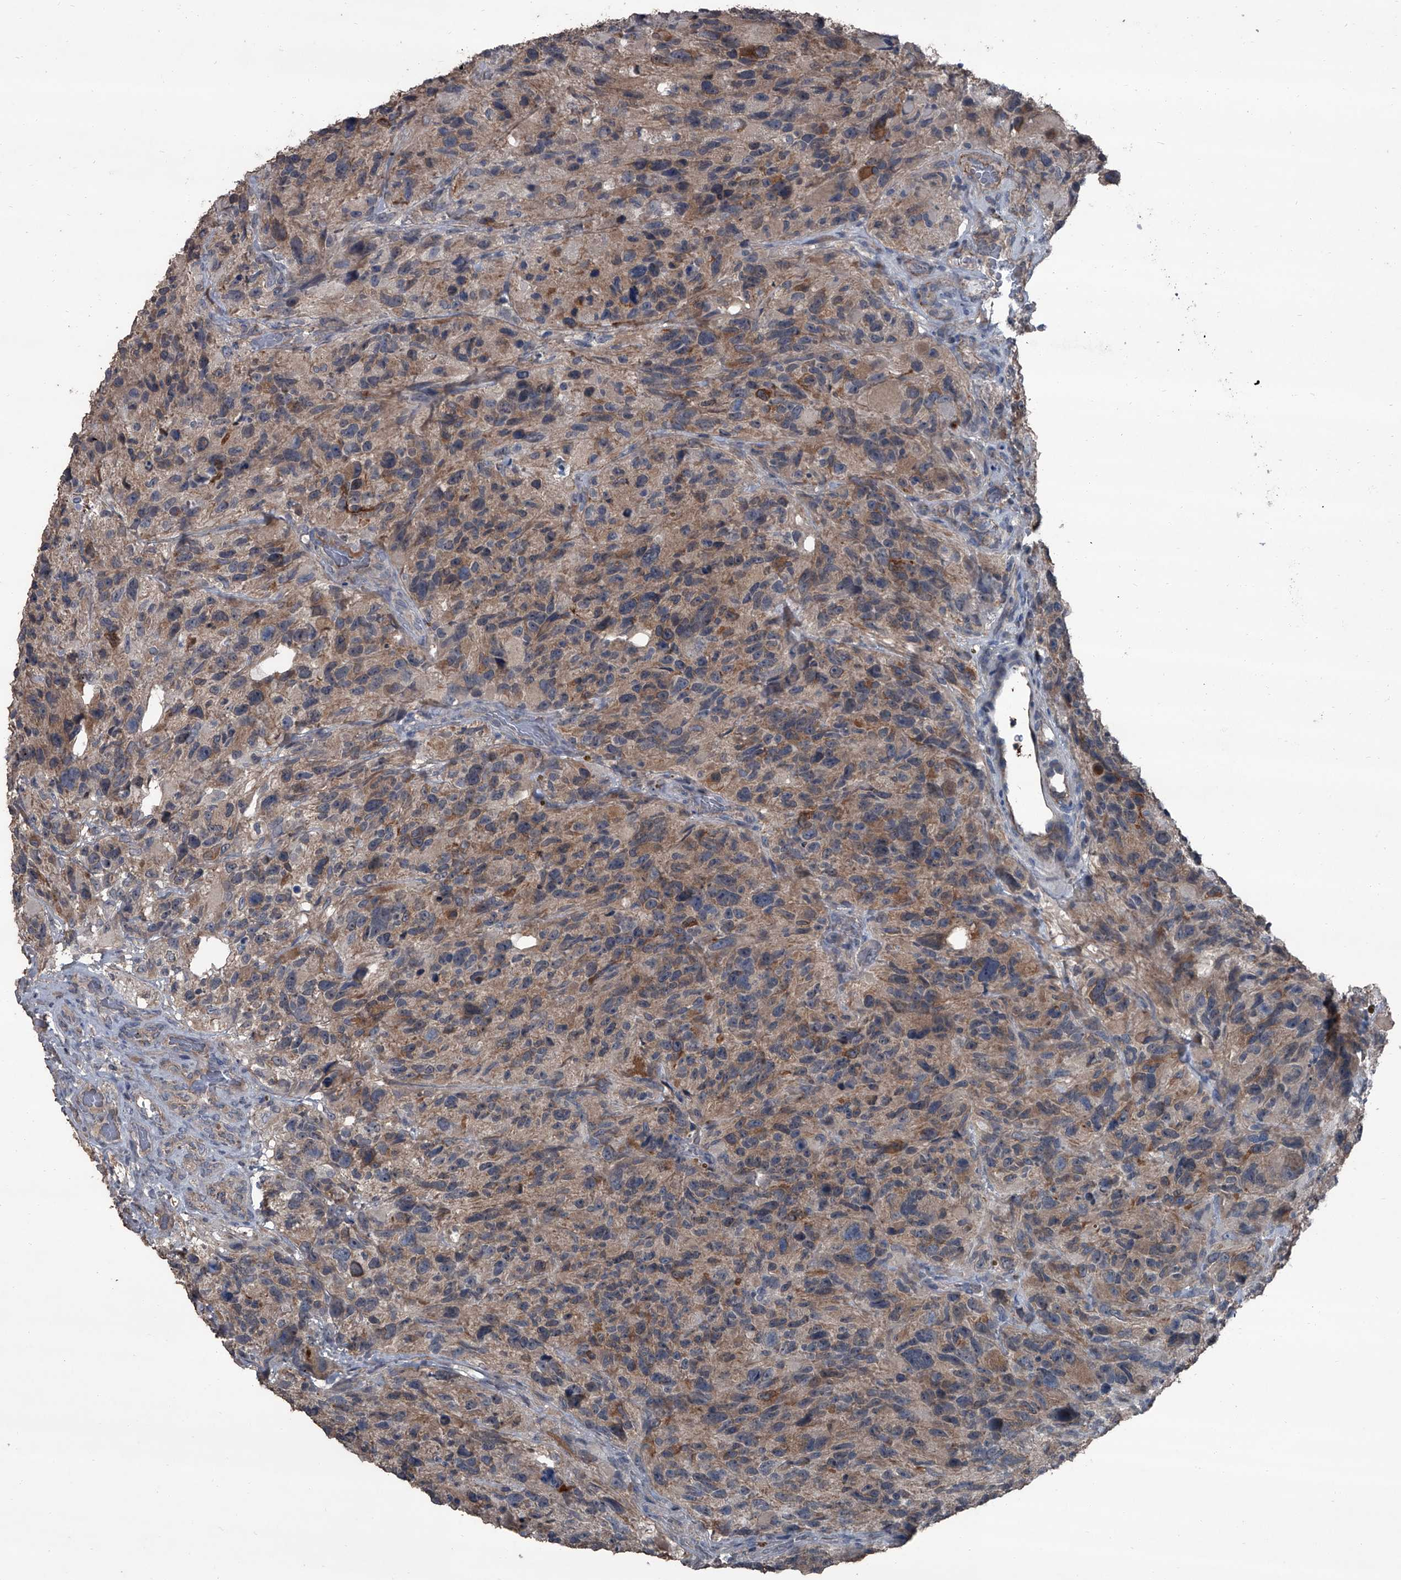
{"staining": {"intensity": "moderate", "quantity": "<25%", "location": "cytoplasmic/membranous"}, "tissue": "glioma", "cell_type": "Tumor cells", "image_type": "cancer", "snomed": [{"axis": "morphology", "description": "Glioma, malignant, High grade"}, {"axis": "topography", "description": "Brain"}], "caption": "Immunohistochemistry (IHC) staining of malignant glioma (high-grade), which shows low levels of moderate cytoplasmic/membranous expression in approximately <25% of tumor cells indicating moderate cytoplasmic/membranous protein expression. The staining was performed using DAB (3,3'-diaminobenzidine) (brown) for protein detection and nuclei were counterstained in hematoxylin (blue).", "gene": "OARD1", "patient": {"sex": "male", "age": 69}}